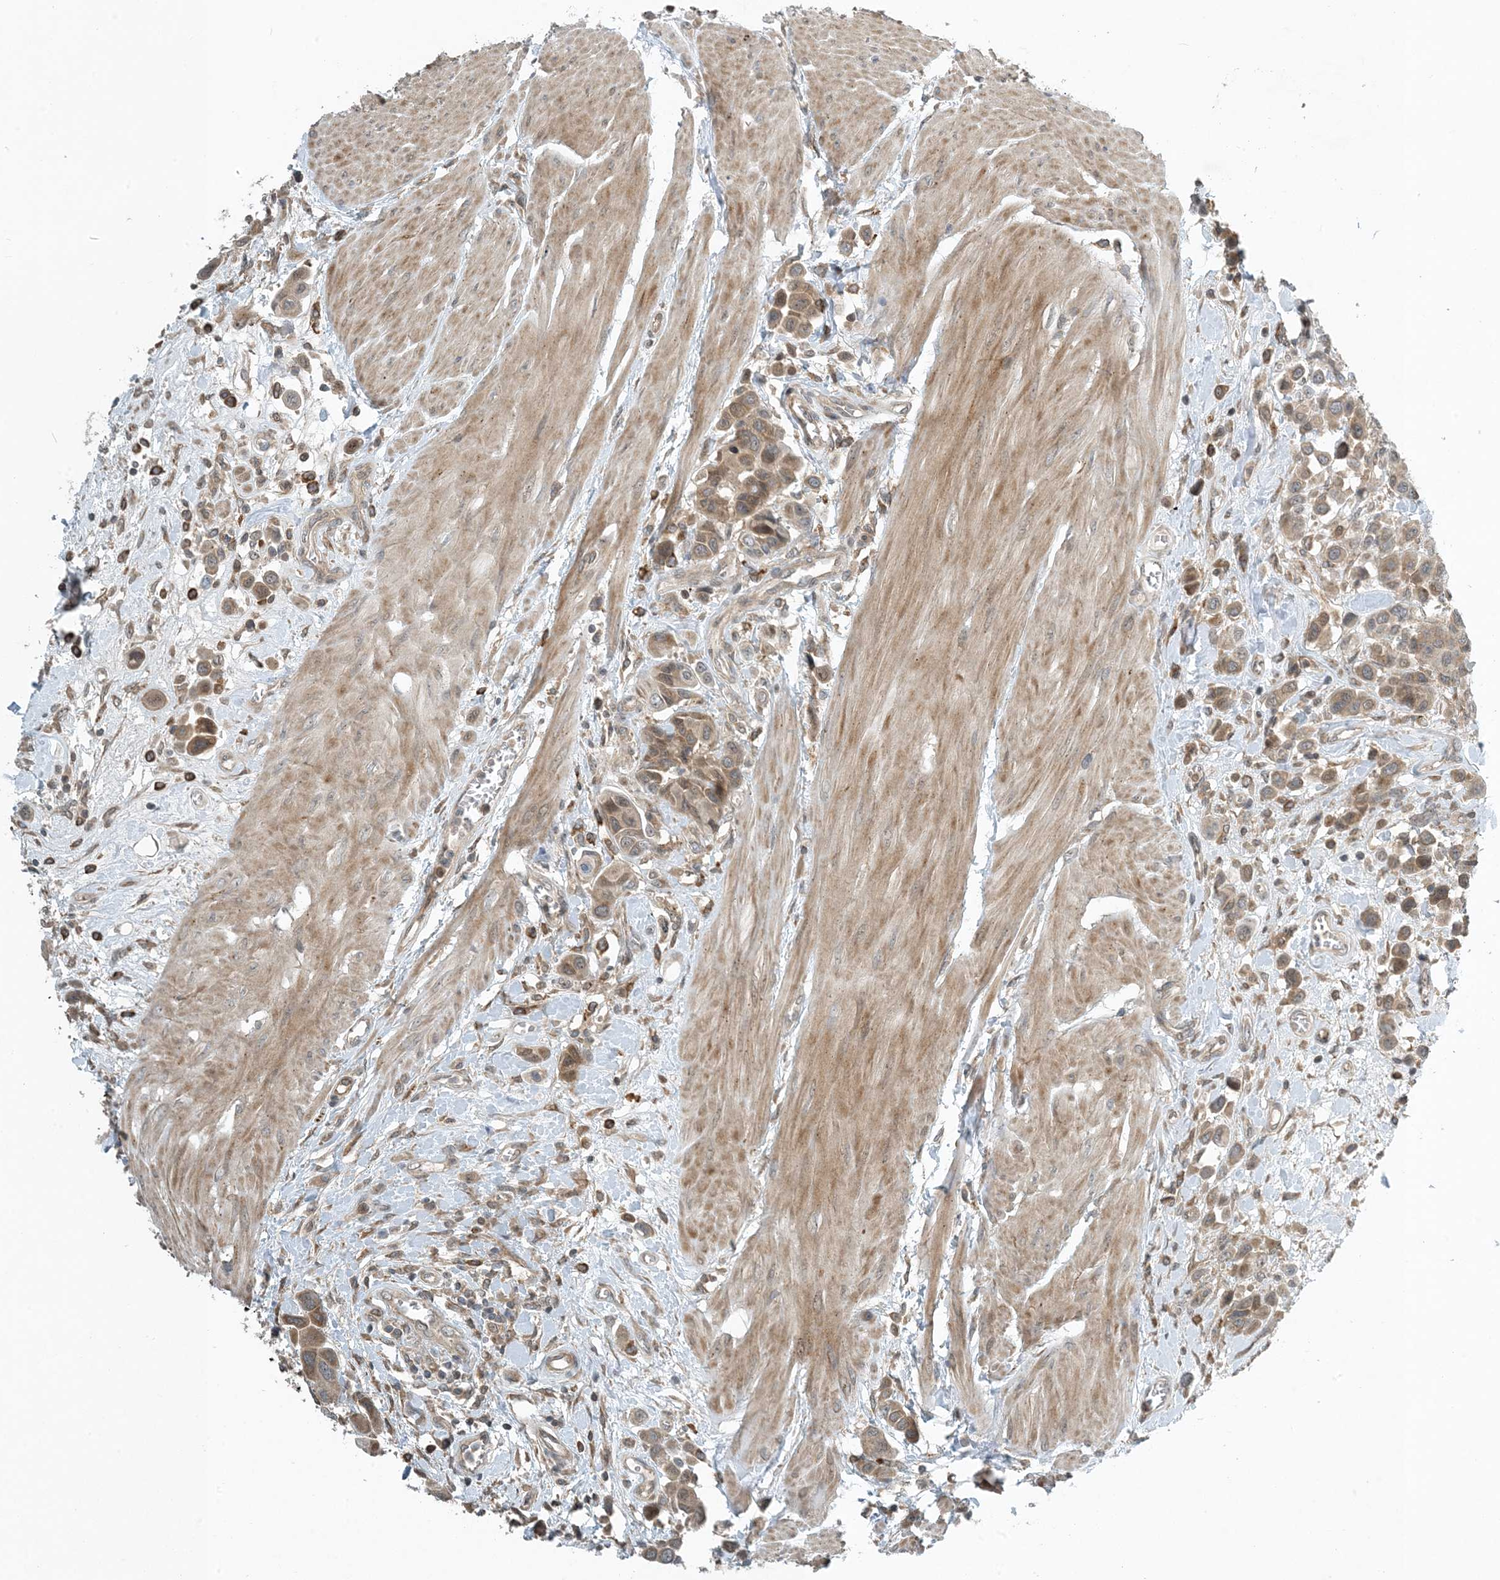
{"staining": {"intensity": "moderate", "quantity": ">75%", "location": "cytoplasmic/membranous"}, "tissue": "urothelial cancer", "cell_type": "Tumor cells", "image_type": "cancer", "snomed": [{"axis": "morphology", "description": "Urothelial carcinoma, High grade"}, {"axis": "topography", "description": "Urinary bladder"}], "caption": "Immunohistochemistry (IHC) image of neoplastic tissue: human urothelial carcinoma (high-grade) stained using immunohistochemistry shows medium levels of moderate protein expression localized specifically in the cytoplasmic/membranous of tumor cells, appearing as a cytoplasmic/membranous brown color.", "gene": "ZBTB3", "patient": {"sex": "male", "age": 50}}